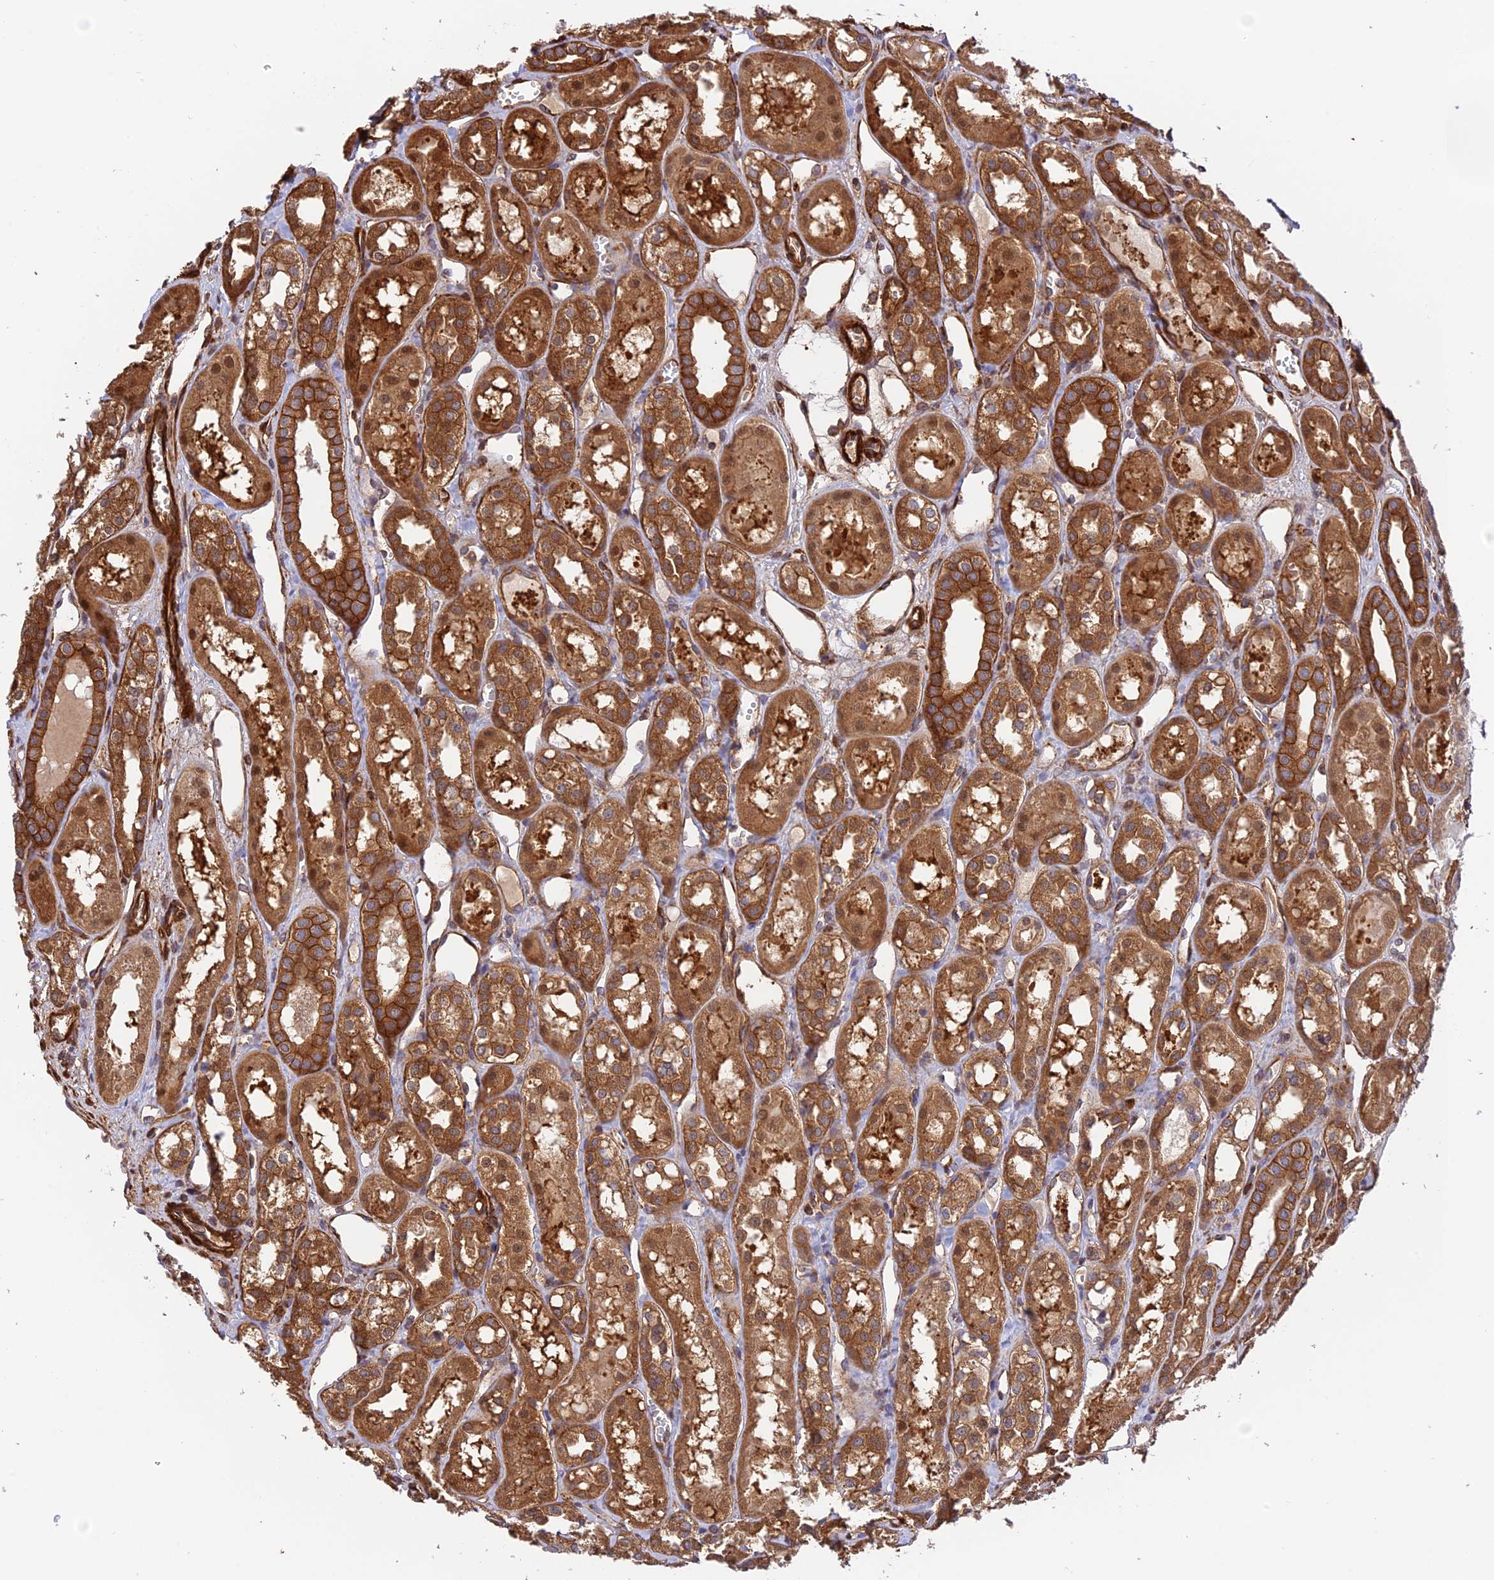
{"staining": {"intensity": "moderate", "quantity": ">75%", "location": "cytoplasmic/membranous"}, "tissue": "kidney", "cell_type": "Cells in glomeruli", "image_type": "normal", "snomed": [{"axis": "morphology", "description": "Normal tissue, NOS"}, {"axis": "topography", "description": "Kidney"}], "caption": "A photomicrograph showing moderate cytoplasmic/membranous positivity in about >75% of cells in glomeruli in benign kidney, as visualized by brown immunohistochemical staining.", "gene": "EVI5L", "patient": {"sex": "male", "age": 16}}